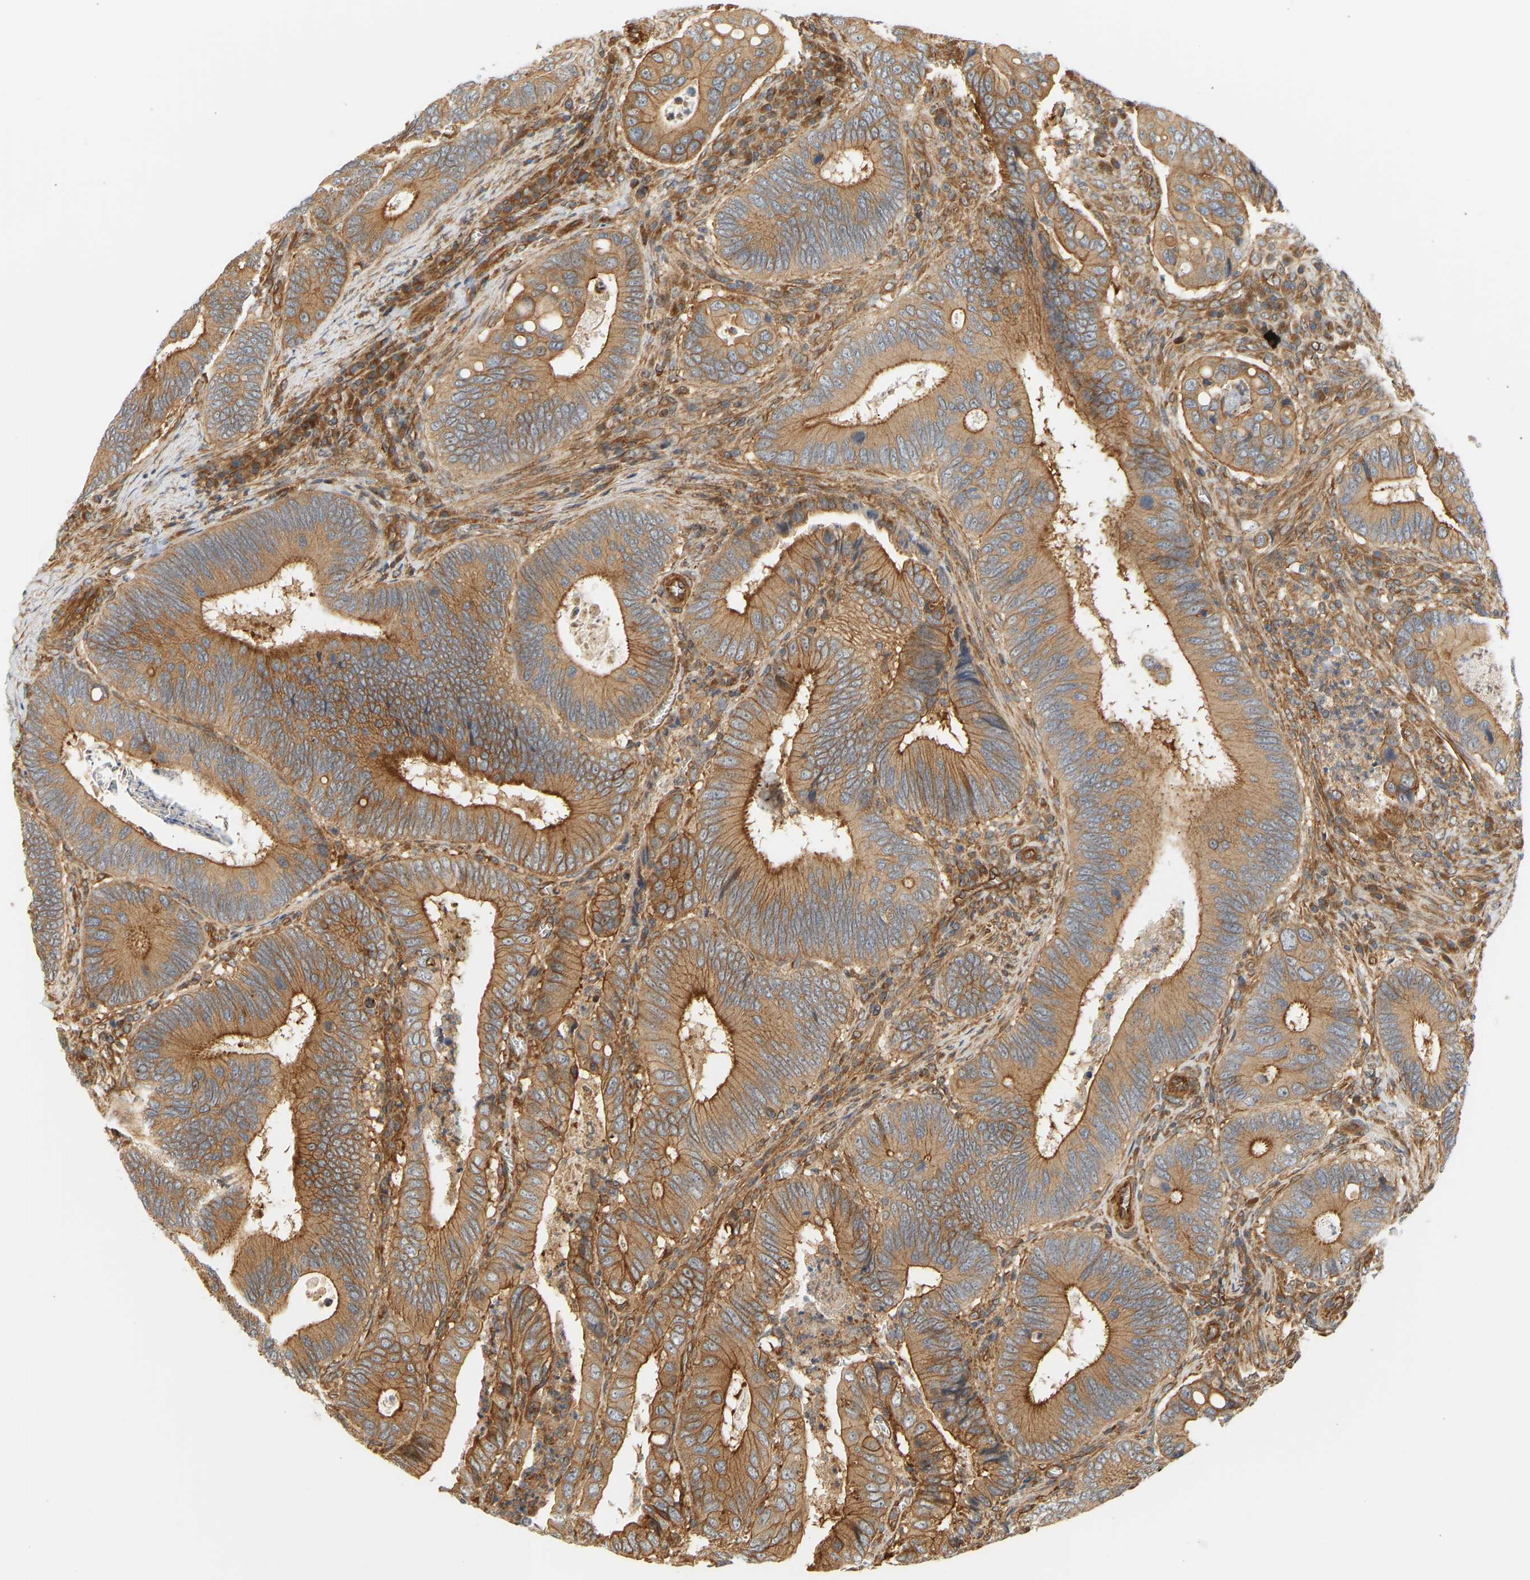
{"staining": {"intensity": "moderate", "quantity": ">75%", "location": "cytoplasmic/membranous"}, "tissue": "colorectal cancer", "cell_type": "Tumor cells", "image_type": "cancer", "snomed": [{"axis": "morphology", "description": "Inflammation, NOS"}, {"axis": "morphology", "description": "Adenocarcinoma, NOS"}, {"axis": "topography", "description": "Colon"}], "caption": "This is an image of immunohistochemistry staining of colorectal cancer (adenocarcinoma), which shows moderate positivity in the cytoplasmic/membranous of tumor cells.", "gene": "CEP57", "patient": {"sex": "male", "age": 72}}